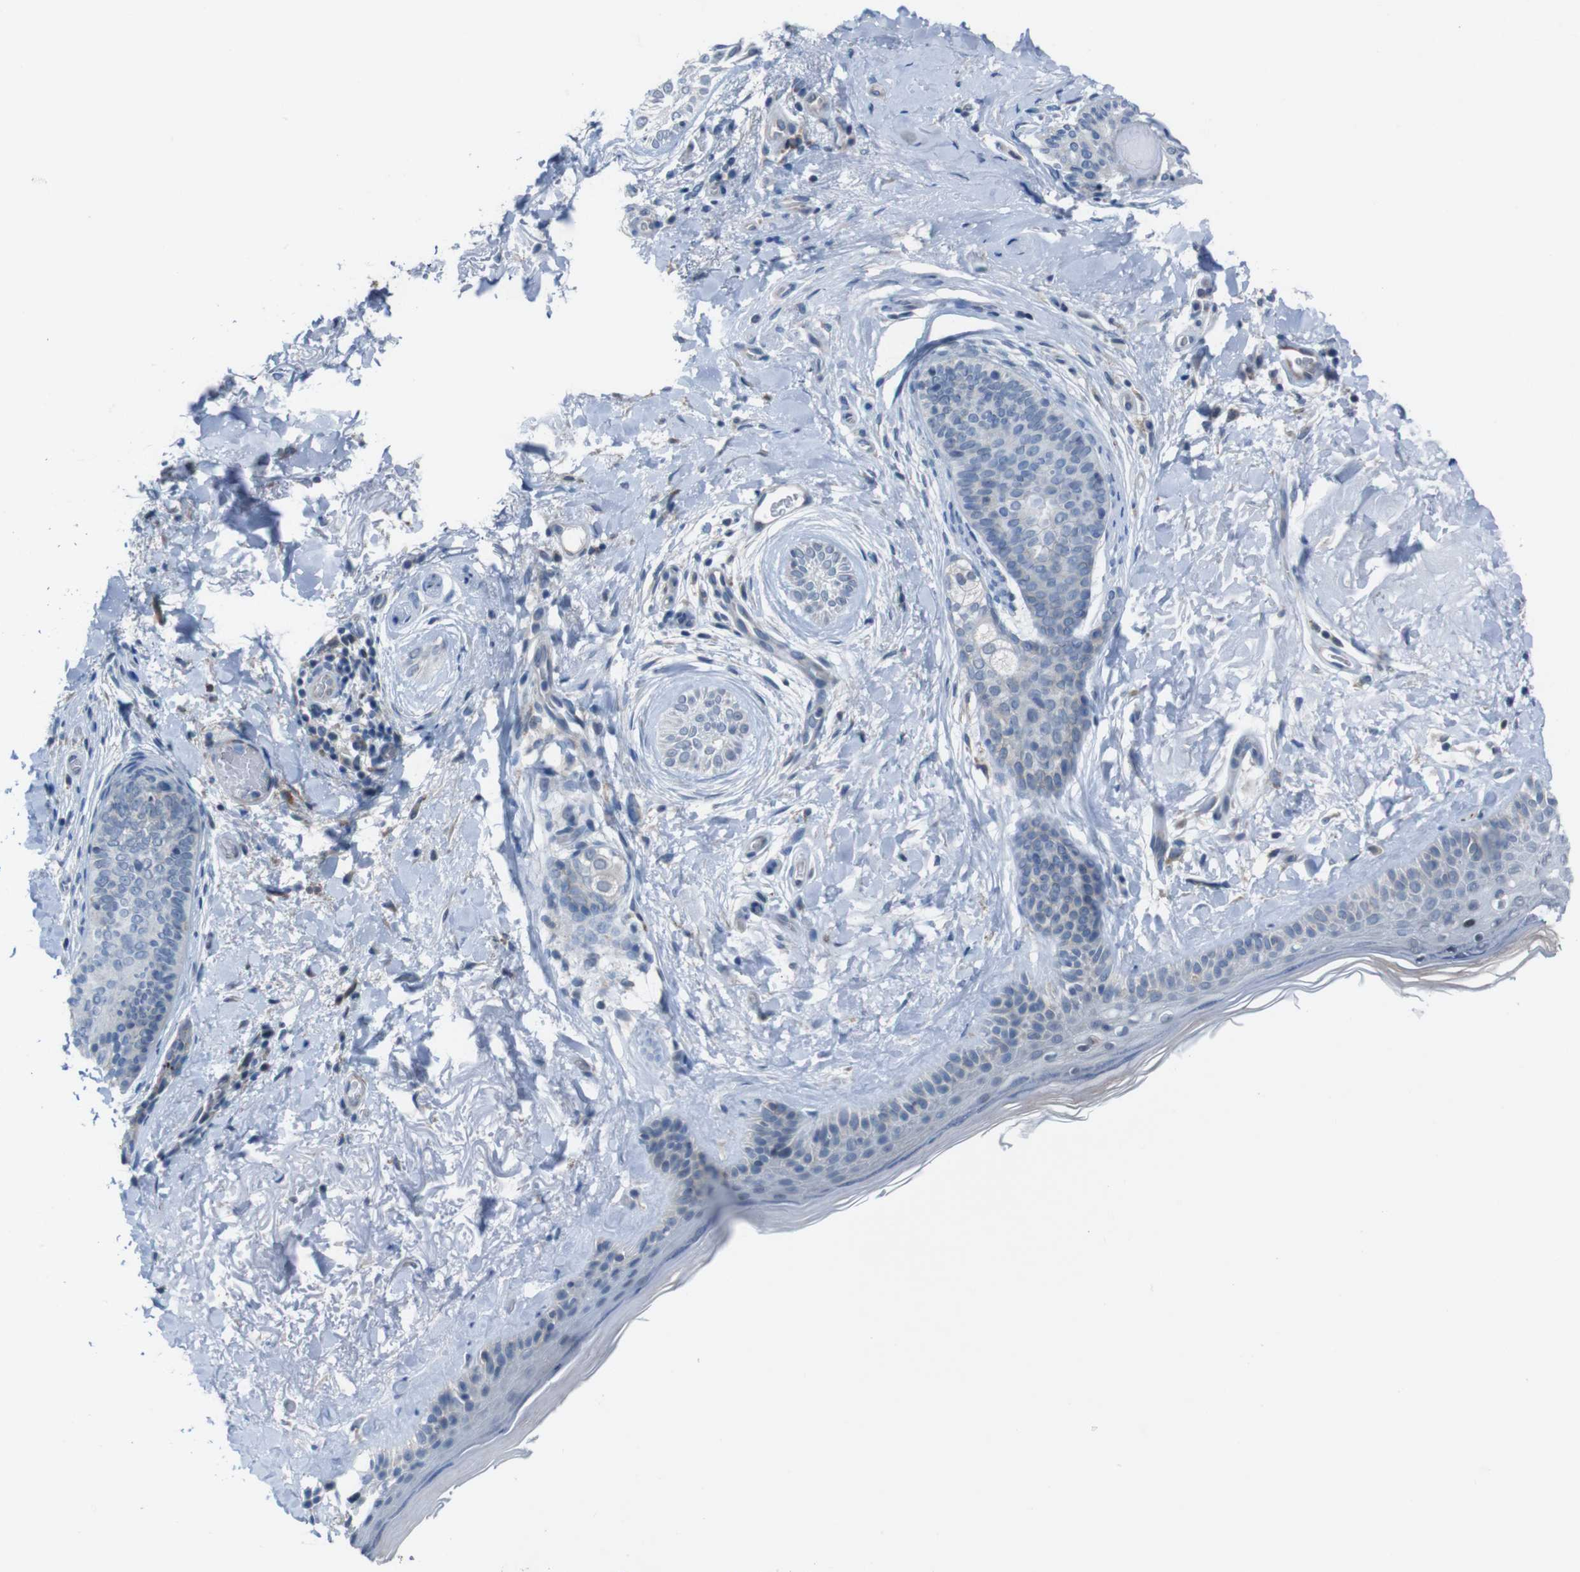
{"staining": {"intensity": "negative", "quantity": "none", "location": "none"}, "tissue": "skin cancer", "cell_type": "Tumor cells", "image_type": "cancer", "snomed": [{"axis": "morphology", "description": "Normal tissue, NOS"}, {"axis": "morphology", "description": "Basal cell carcinoma"}, {"axis": "topography", "description": "Skin"}], "caption": "IHC photomicrograph of basal cell carcinoma (skin) stained for a protein (brown), which exhibits no expression in tumor cells.", "gene": "CDH22", "patient": {"sex": "female", "age": 71}}